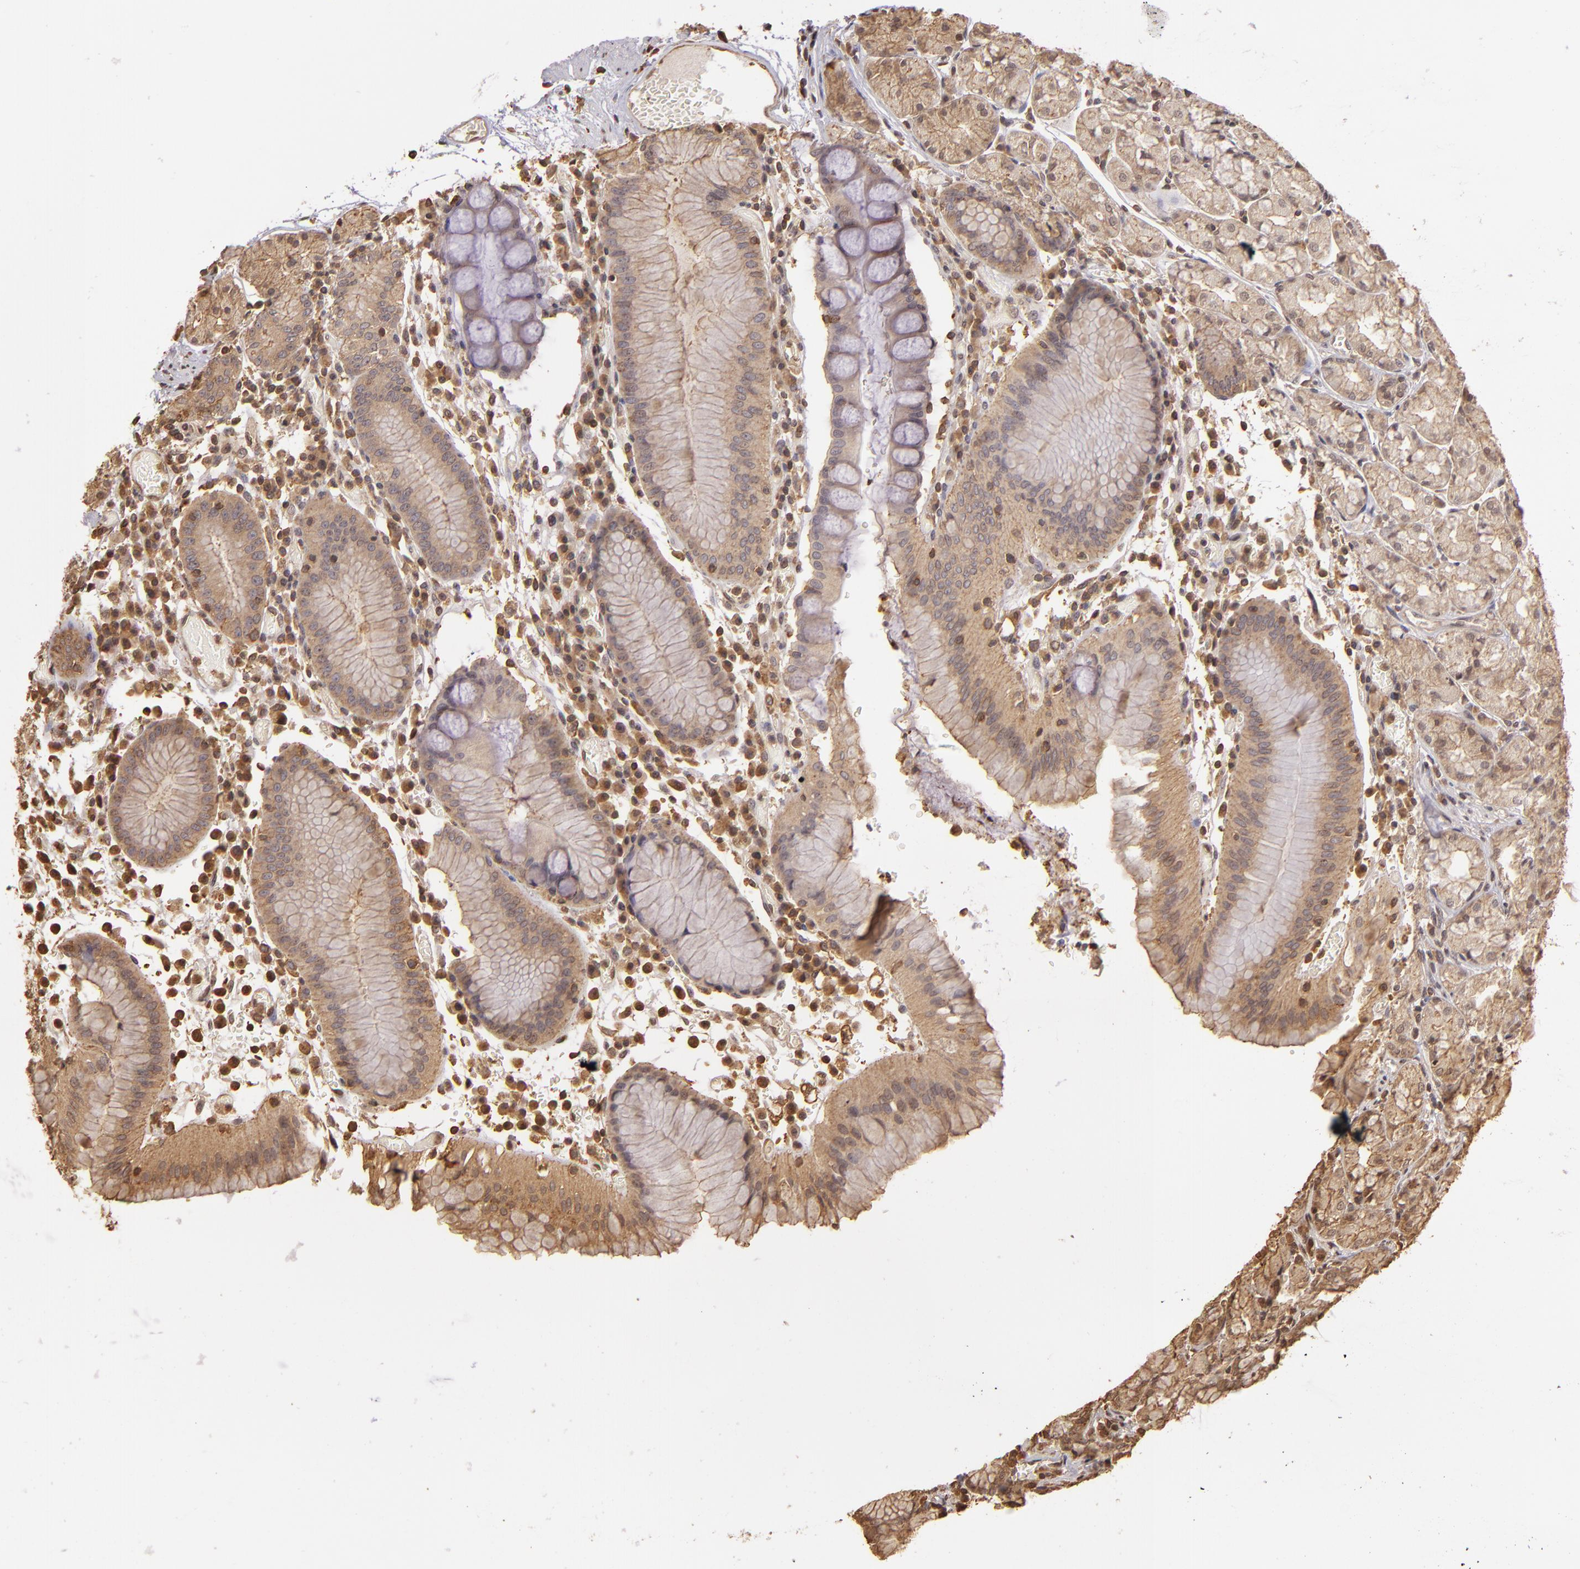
{"staining": {"intensity": "weak", "quantity": "25%-75%", "location": "cytoplasmic/membranous"}, "tissue": "stomach", "cell_type": "Glandular cells", "image_type": "normal", "snomed": [{"axis": "morphology", "description": "Normal tissue, NOS"}, {"axis": "topography", "description": "Stomach, lower"}], "caption": "The histopathology image displays a brown stain indicating the presence of a protein in the cytoplasmic/membranous of glandular cells in stomach. (Brightfield microscopy of DAB IHC at high magnification).", "gene": "ARPC2", "patient": {"sex": "female", "age": 73}}